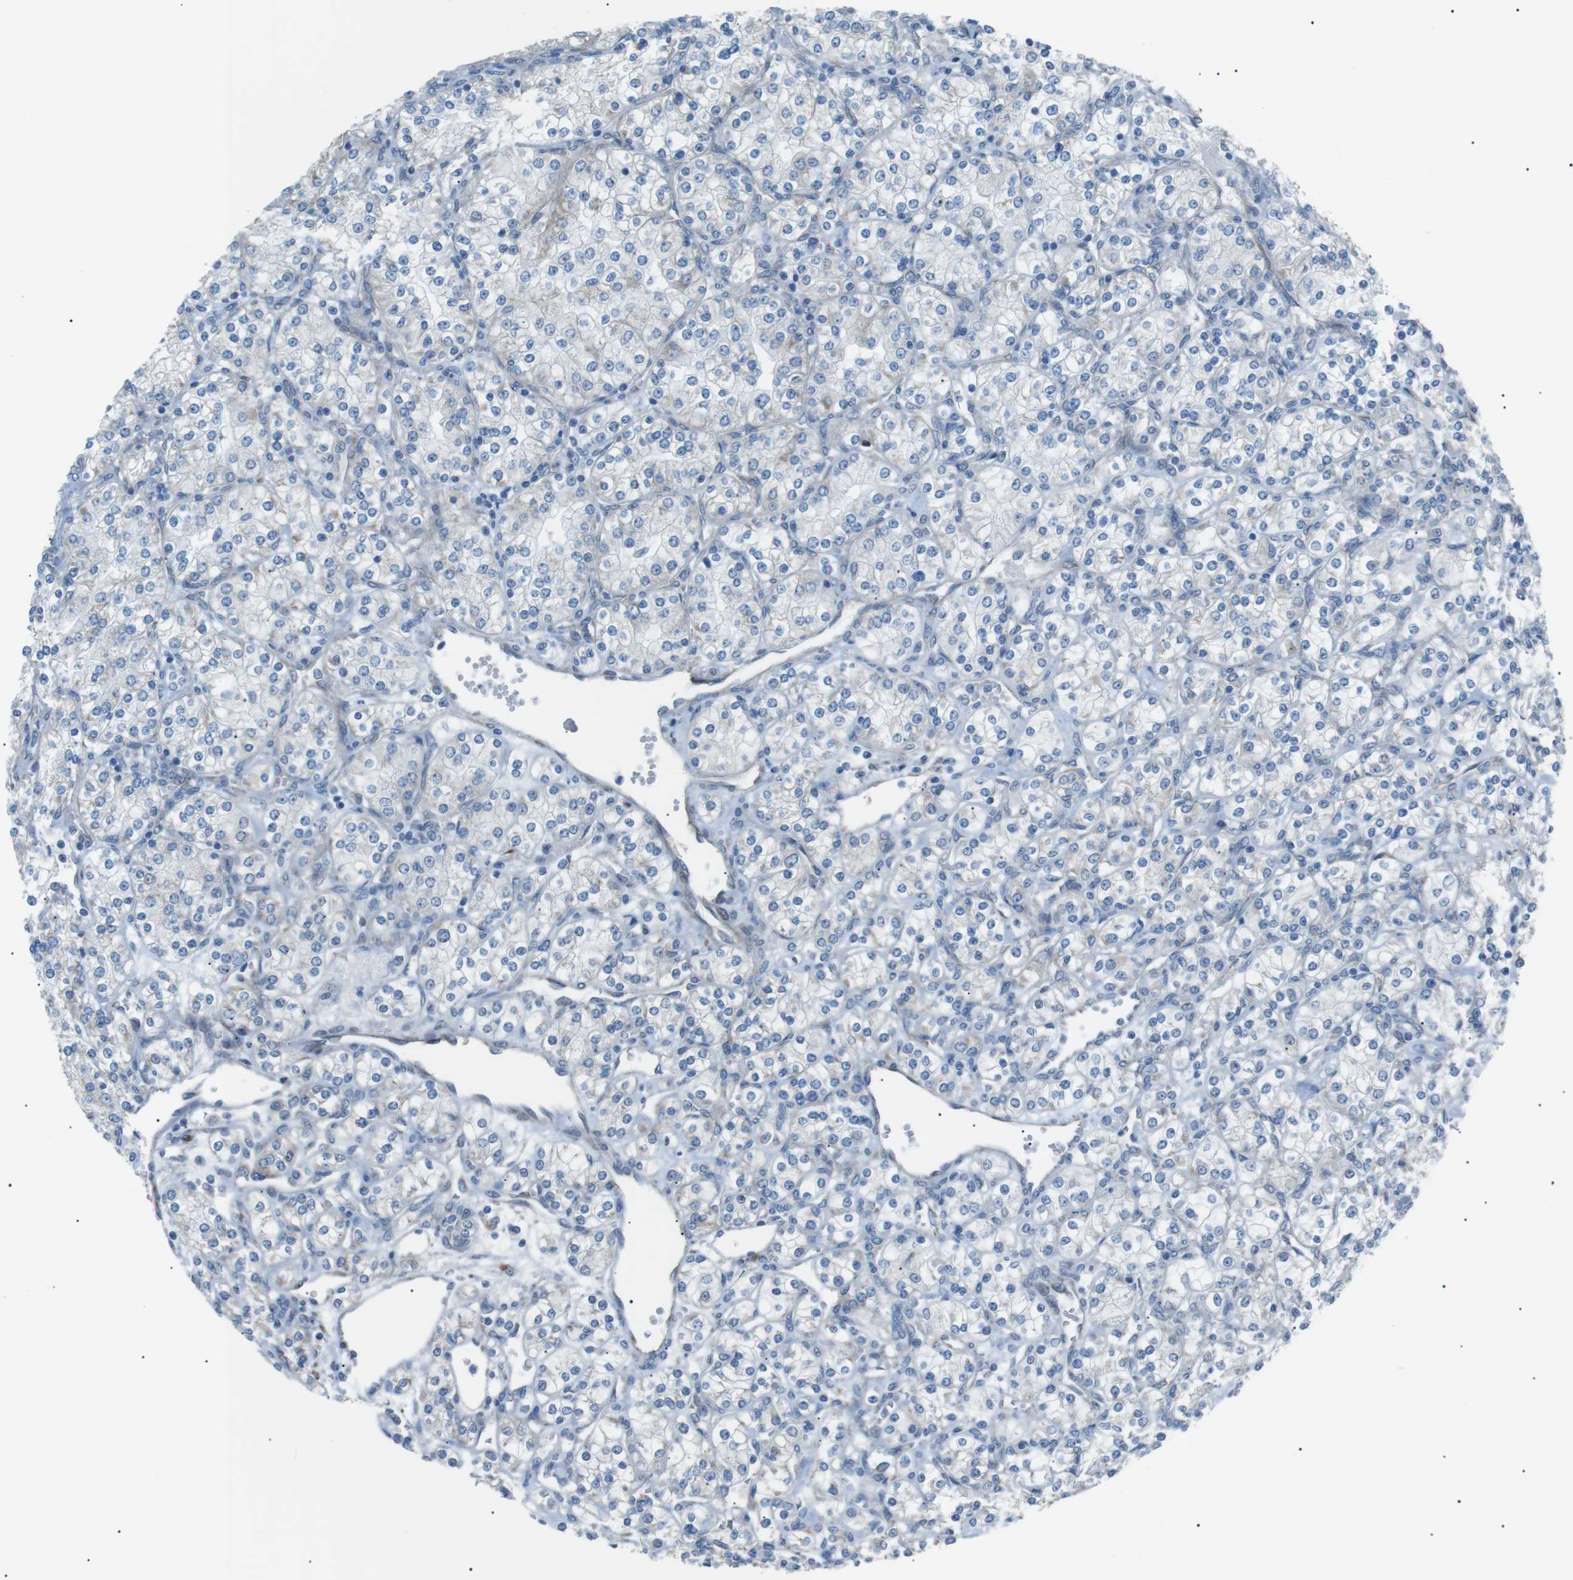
{"staining": {"intensity": "negative", "quantity": "none", "location": "none"}, "tissue": "renal cancer", "cell_type": "Tumor cells", "image_type": "cancer", "snomed": [{"axis": "morphology", "description": "Adenocarcinoma, NOS"}, {"axis": "topography", "description": "Kidney"}], "caption": "DAB immunohistochemical staining of renal cancer (adenocarcinoma) demonstrates no significant expression in tumor cells.", "gene": "MTARC2", "patient": {"sex": "male", "age": 77}}